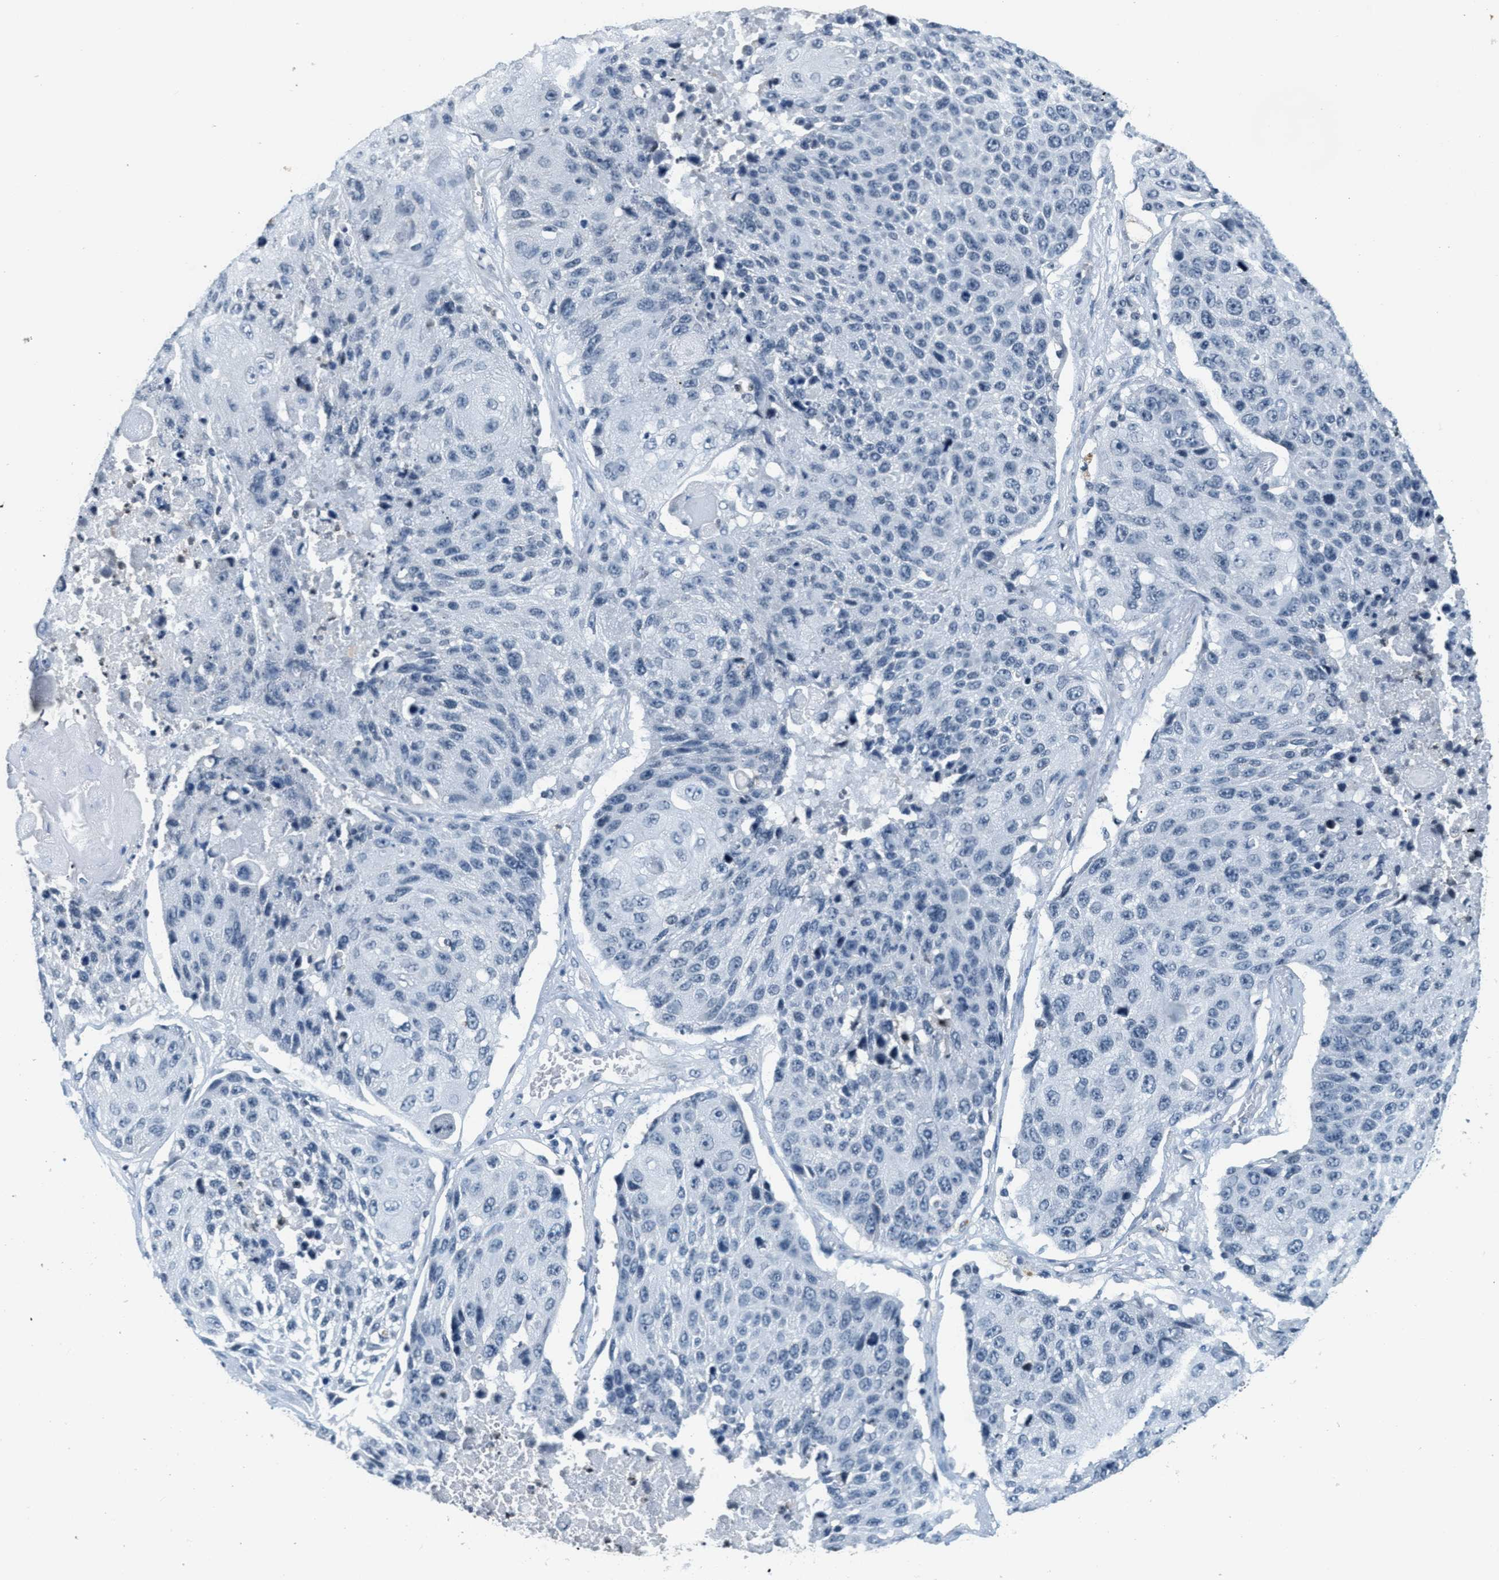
{"staining": {"intensity": "negative", "quantity": "none", "location": "none"}, "tissue": "lung cancer", "cell_type": "Tumor cells", "image_type": "cancer", "snomed": [{"axis": "morphology", "description": "Squamous cell carcinoma, NOS"}, {"axis": "topography", "description": "Lung"}], "caption": "Immunohistochemistry histopathology image of neoplastic tissue: lung squamous cell carcinoma stained with DAB (3,3'-diaminobenzidine) reveals no significant protein positivity in tumor cells.", "gene": "CA4", "patient": {"sex": "male", "age": 61}}